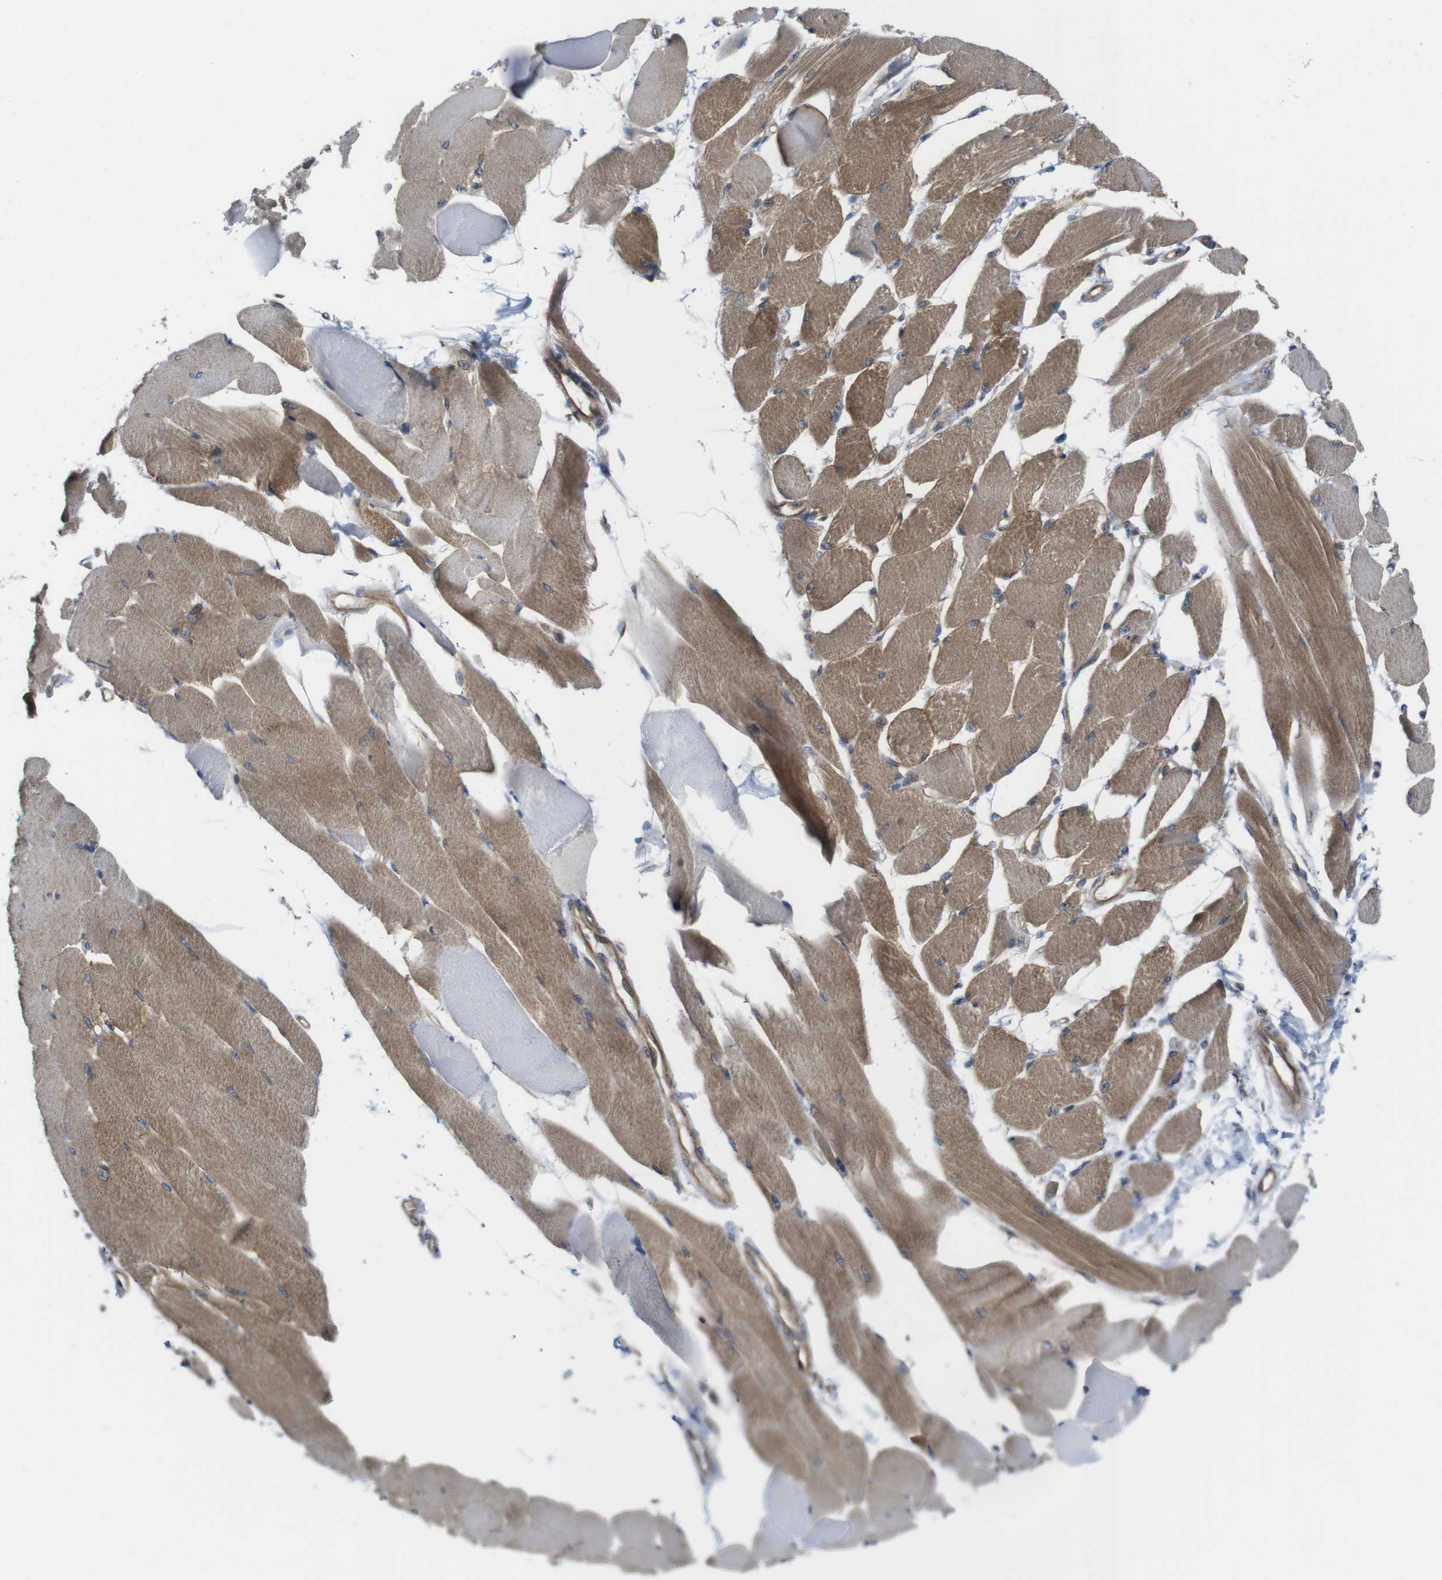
{"staining": {"intensity": "moderate", "quantity": ">75%", "location": "cytoplasmic/membranous"}, "tissue": "skeletal muscle", "cell_type": "Myocytes", "image_type": "normal", "snomed": [{"axis": "morphology", "description": "Normal tissue, NOS"}, {"axis": "topography", "description": "Skeletal muscle"}, {"axis": "topography", "description": "Peripheral nerve tissue"}], "caption": "A histopathology image of human skeletal muscle stained for a protein shows moderate cytoplasmic/membranous brown staining in myocytes.", "gene": "ZDHHC5", "patient": {"sex": "female", "age": 84}}